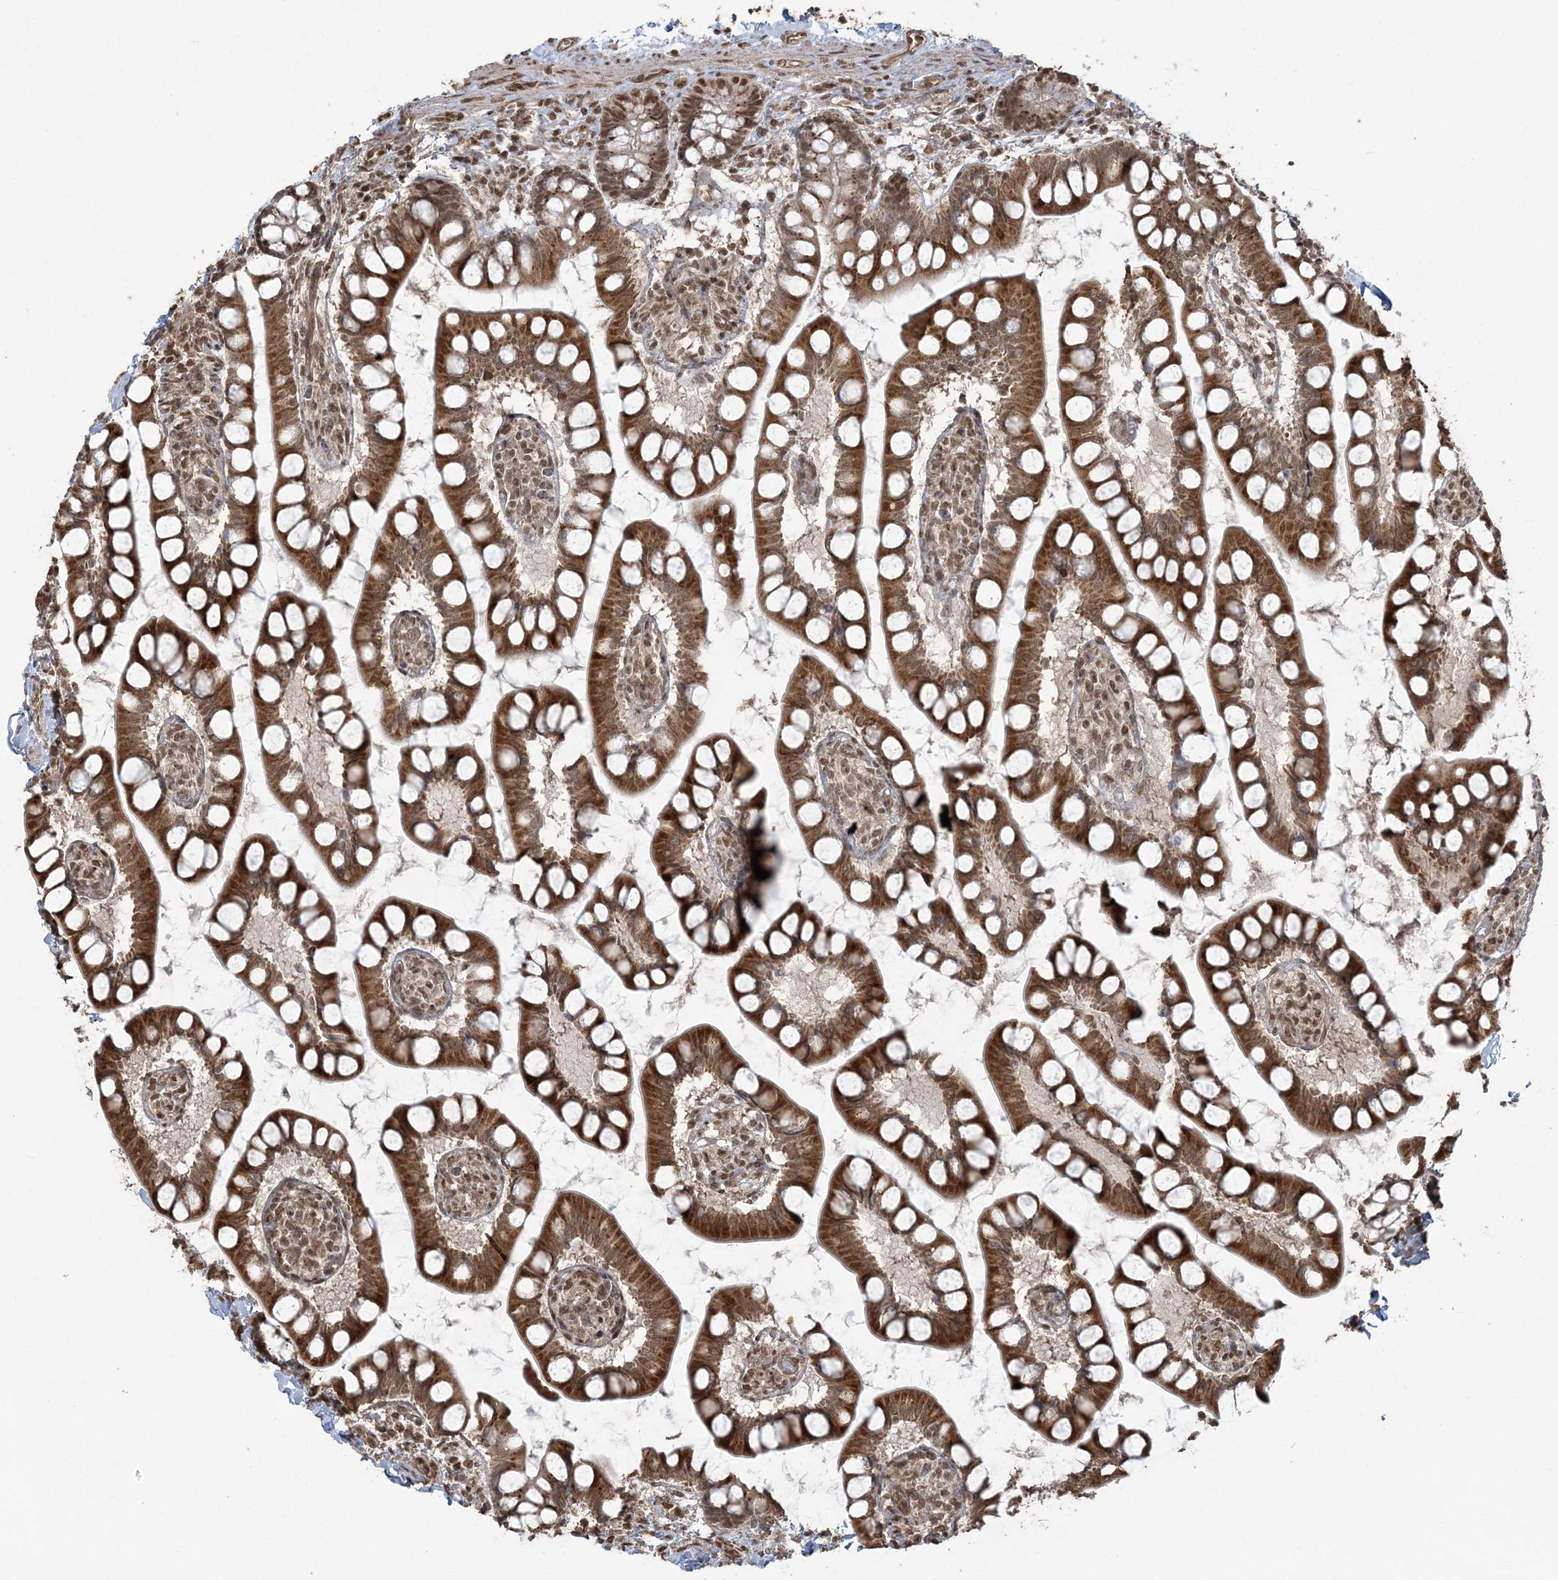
{"staining": {"intensity": "strong", "quantity": ">75%", "location": "cytoplasmic/membranous,nuclear"}, "tissue": "small intestine", "cell_type": "Glandular cells", "image_type": "normal", "snomed": [{"axis": "morphology", "description": "Normal tissue, NOS"}, {"axis": "topography", "description": "Small intestine"}], "caption": "Benign small intestine was stained to show a protein in brown. There is high levels of strong cytoplasmic/membranous,nuclear expression in approximately >75% of glandular cells. (IHC, brightfield microscopy, high magnification).", "gene": "ZNF839", "patient": {"sex": "male", "age": 52}}